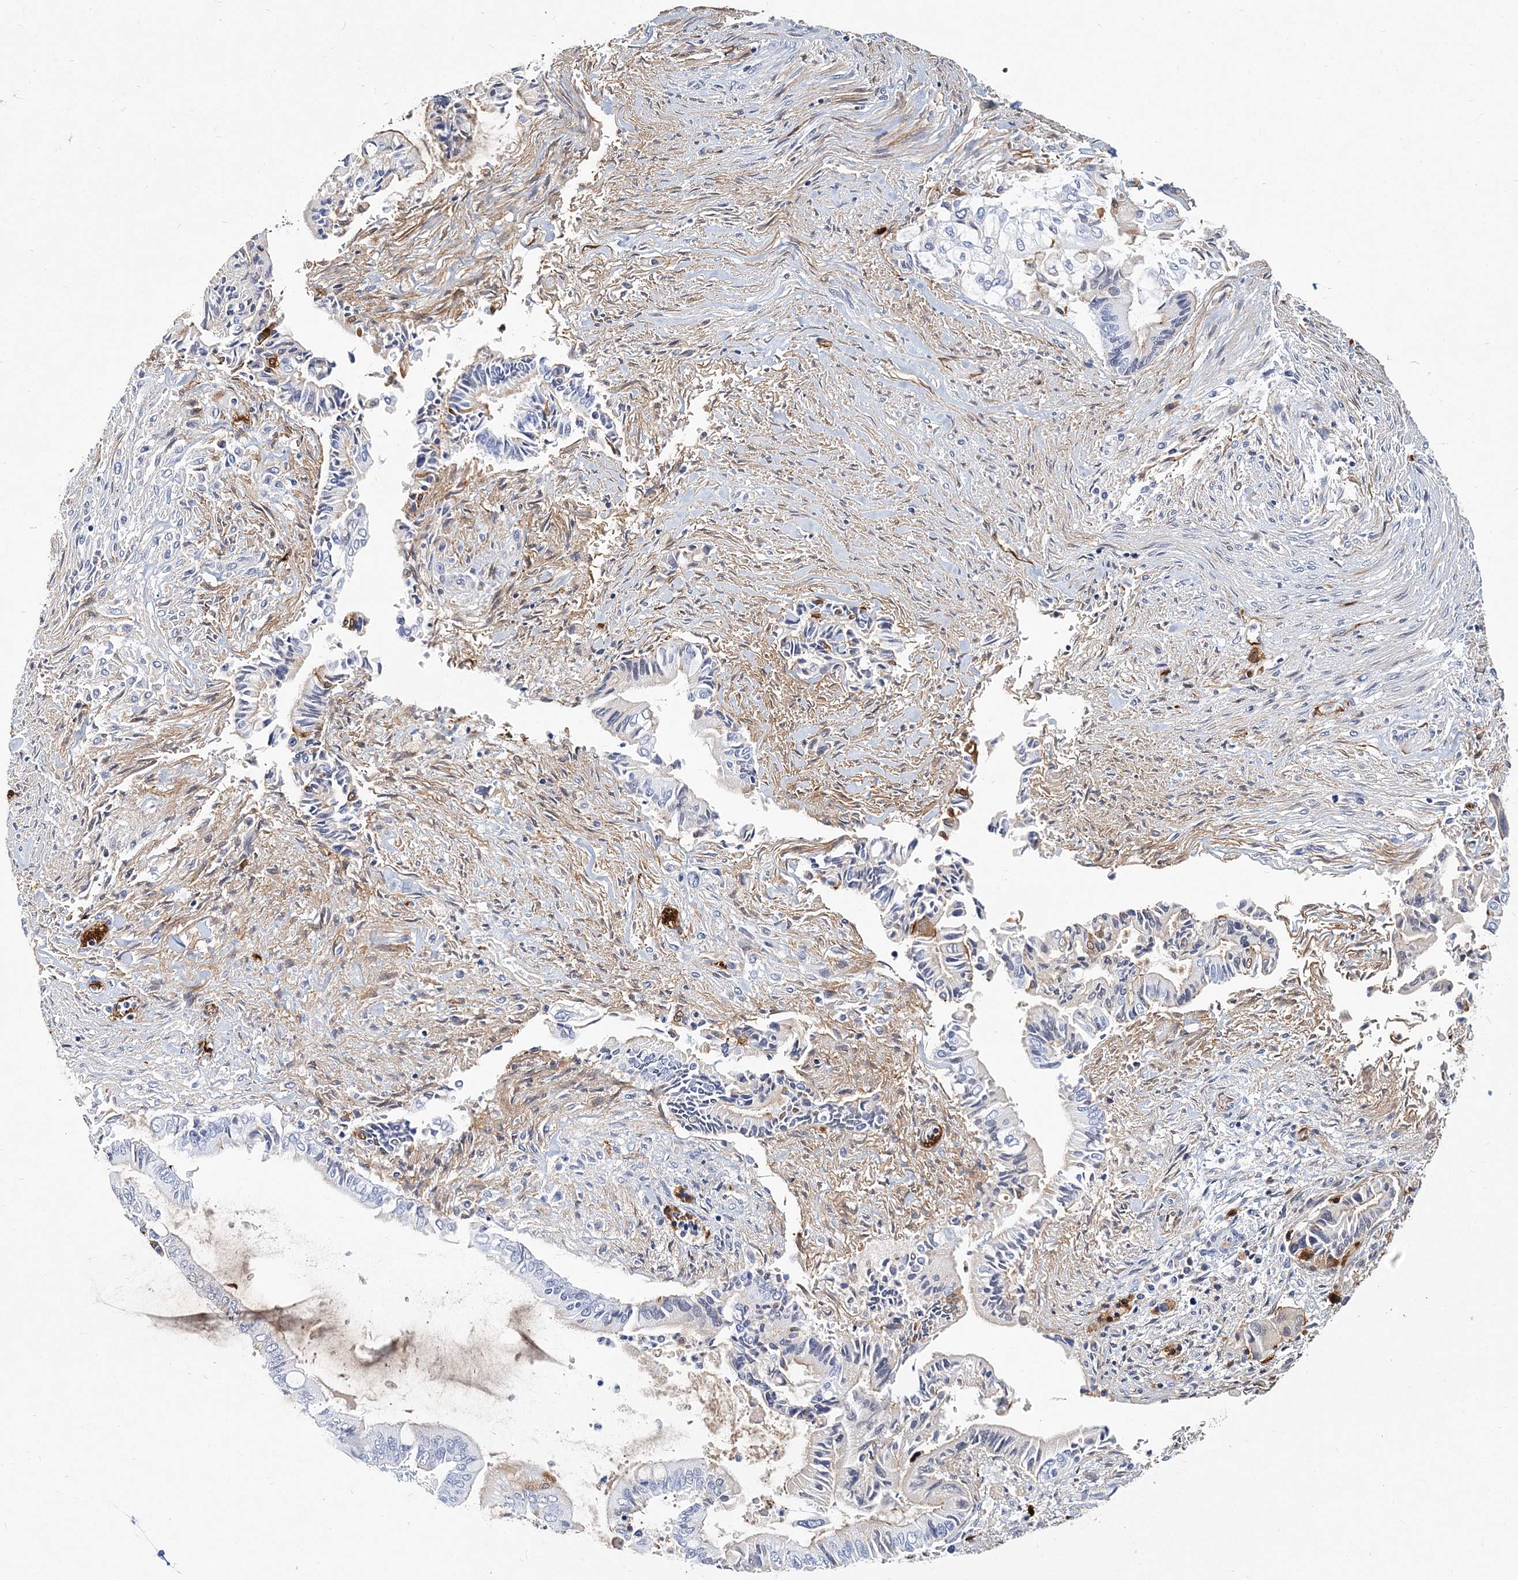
{"staining": {"intensity": "negative", "quantity": "none", "location": "none"}, "tissue": "pancreatic cancer", "cell_type": "Tumor cells", "image_type": "cancer", "snomed": [{"axis": "morphology", "description": "Adenocarcinoma, NOS"}, {"axis": "topography", "description": "Pancreas"}], "caption": "Human pancreatic cancer stained for a protein using immunohistochemistry displays no expression in tumor cells.", "gene": "ITGA2B", "patient": {"sex": "male", "age": 68}}